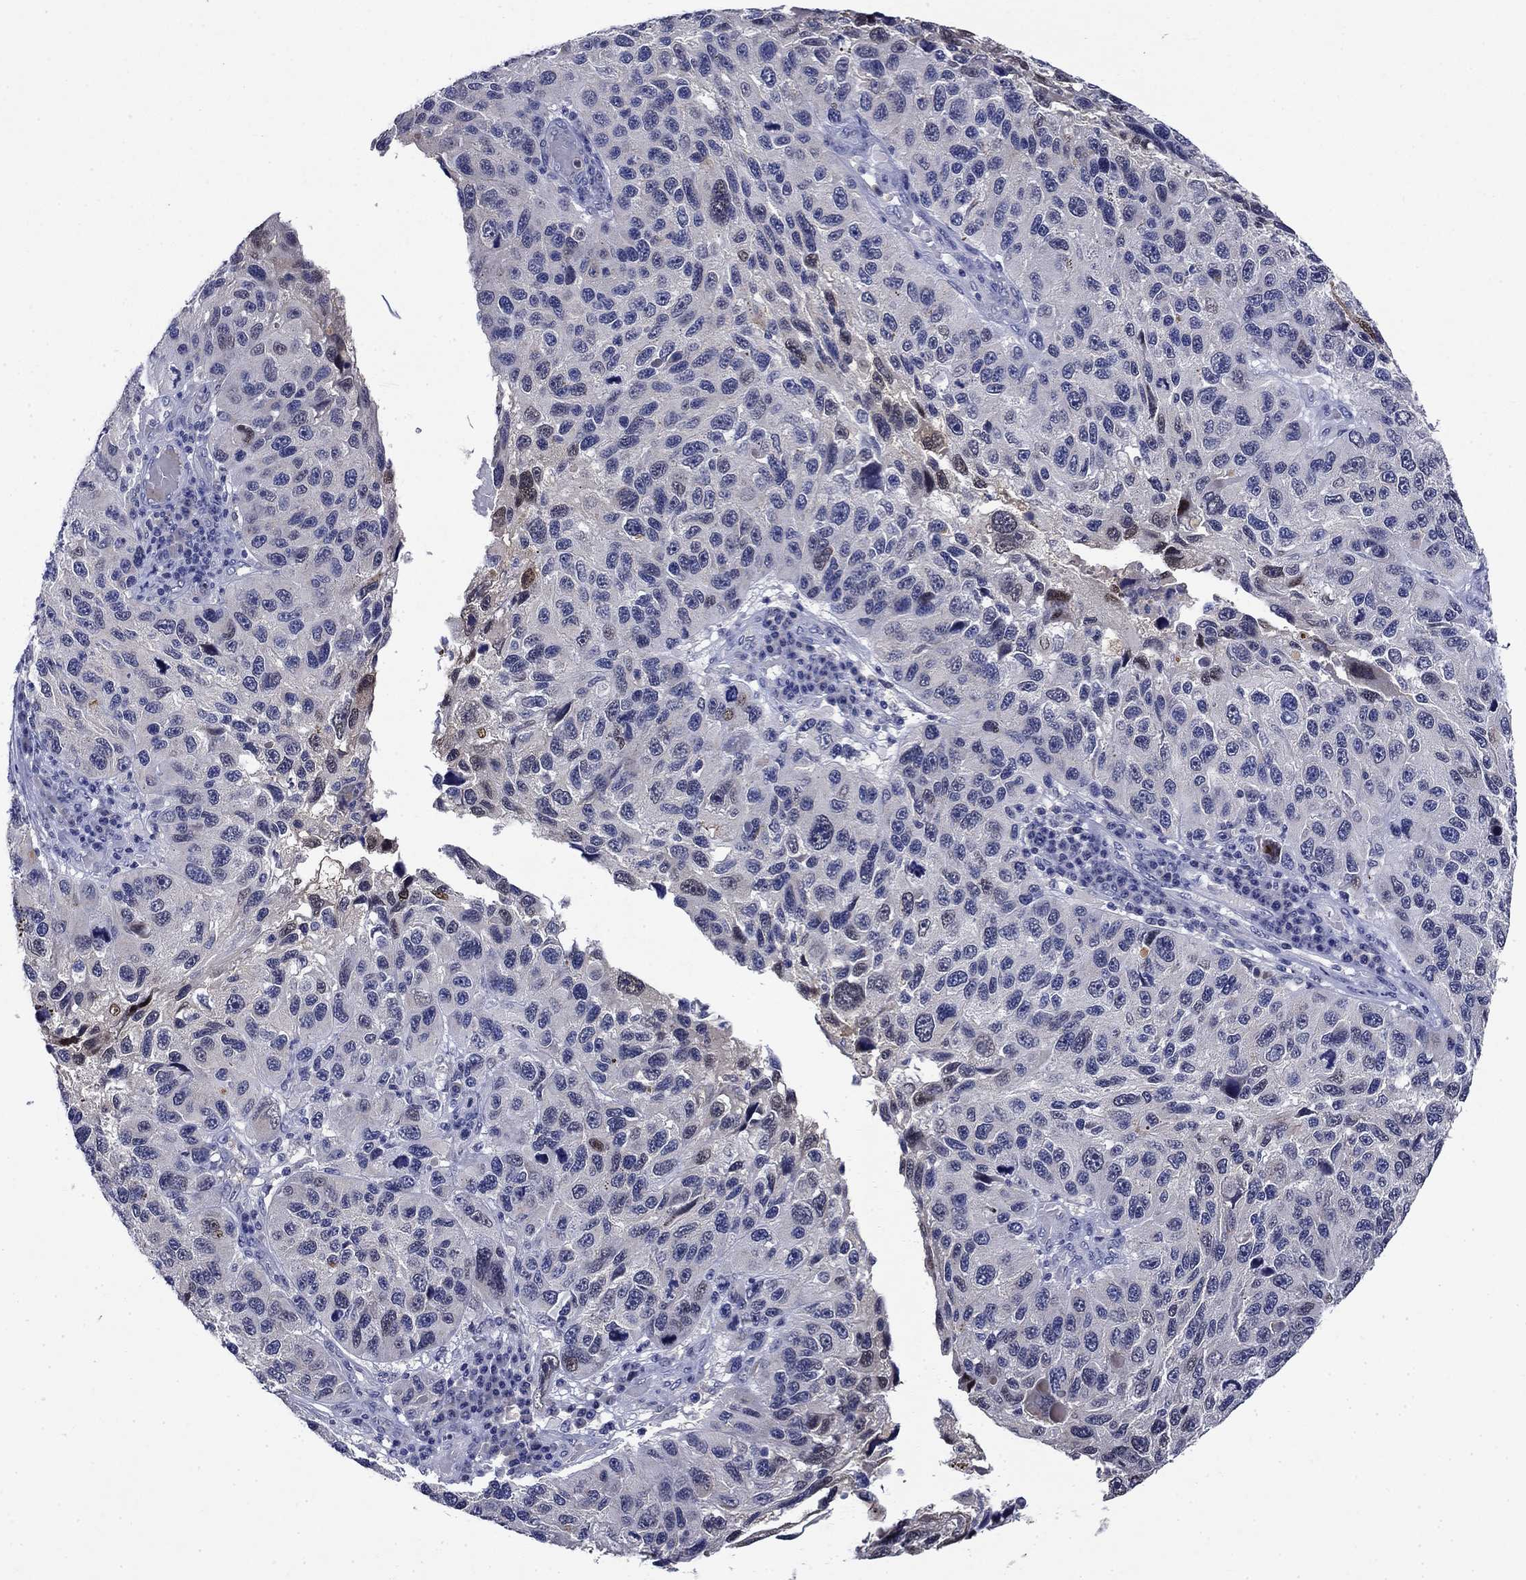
{"staining": {"intensity": "negative", "quantity": "none", "location": "none"}, "tissue": "melanoma", "cell_type": "Tumor cells", "image_type": "cancer", "snomed": [{"axis": "morphology", "description": "Malignant melanoma, NOS"}, {"axis": "topography", "description": "Skin"}], "caption": "Immunohistochemical staining of malignant melanoma reveals no significant staining in tumor cells. Nuclei are stained in blue.", "gene": "STAB2", "patient": {"sex": "male", "age": 53}}